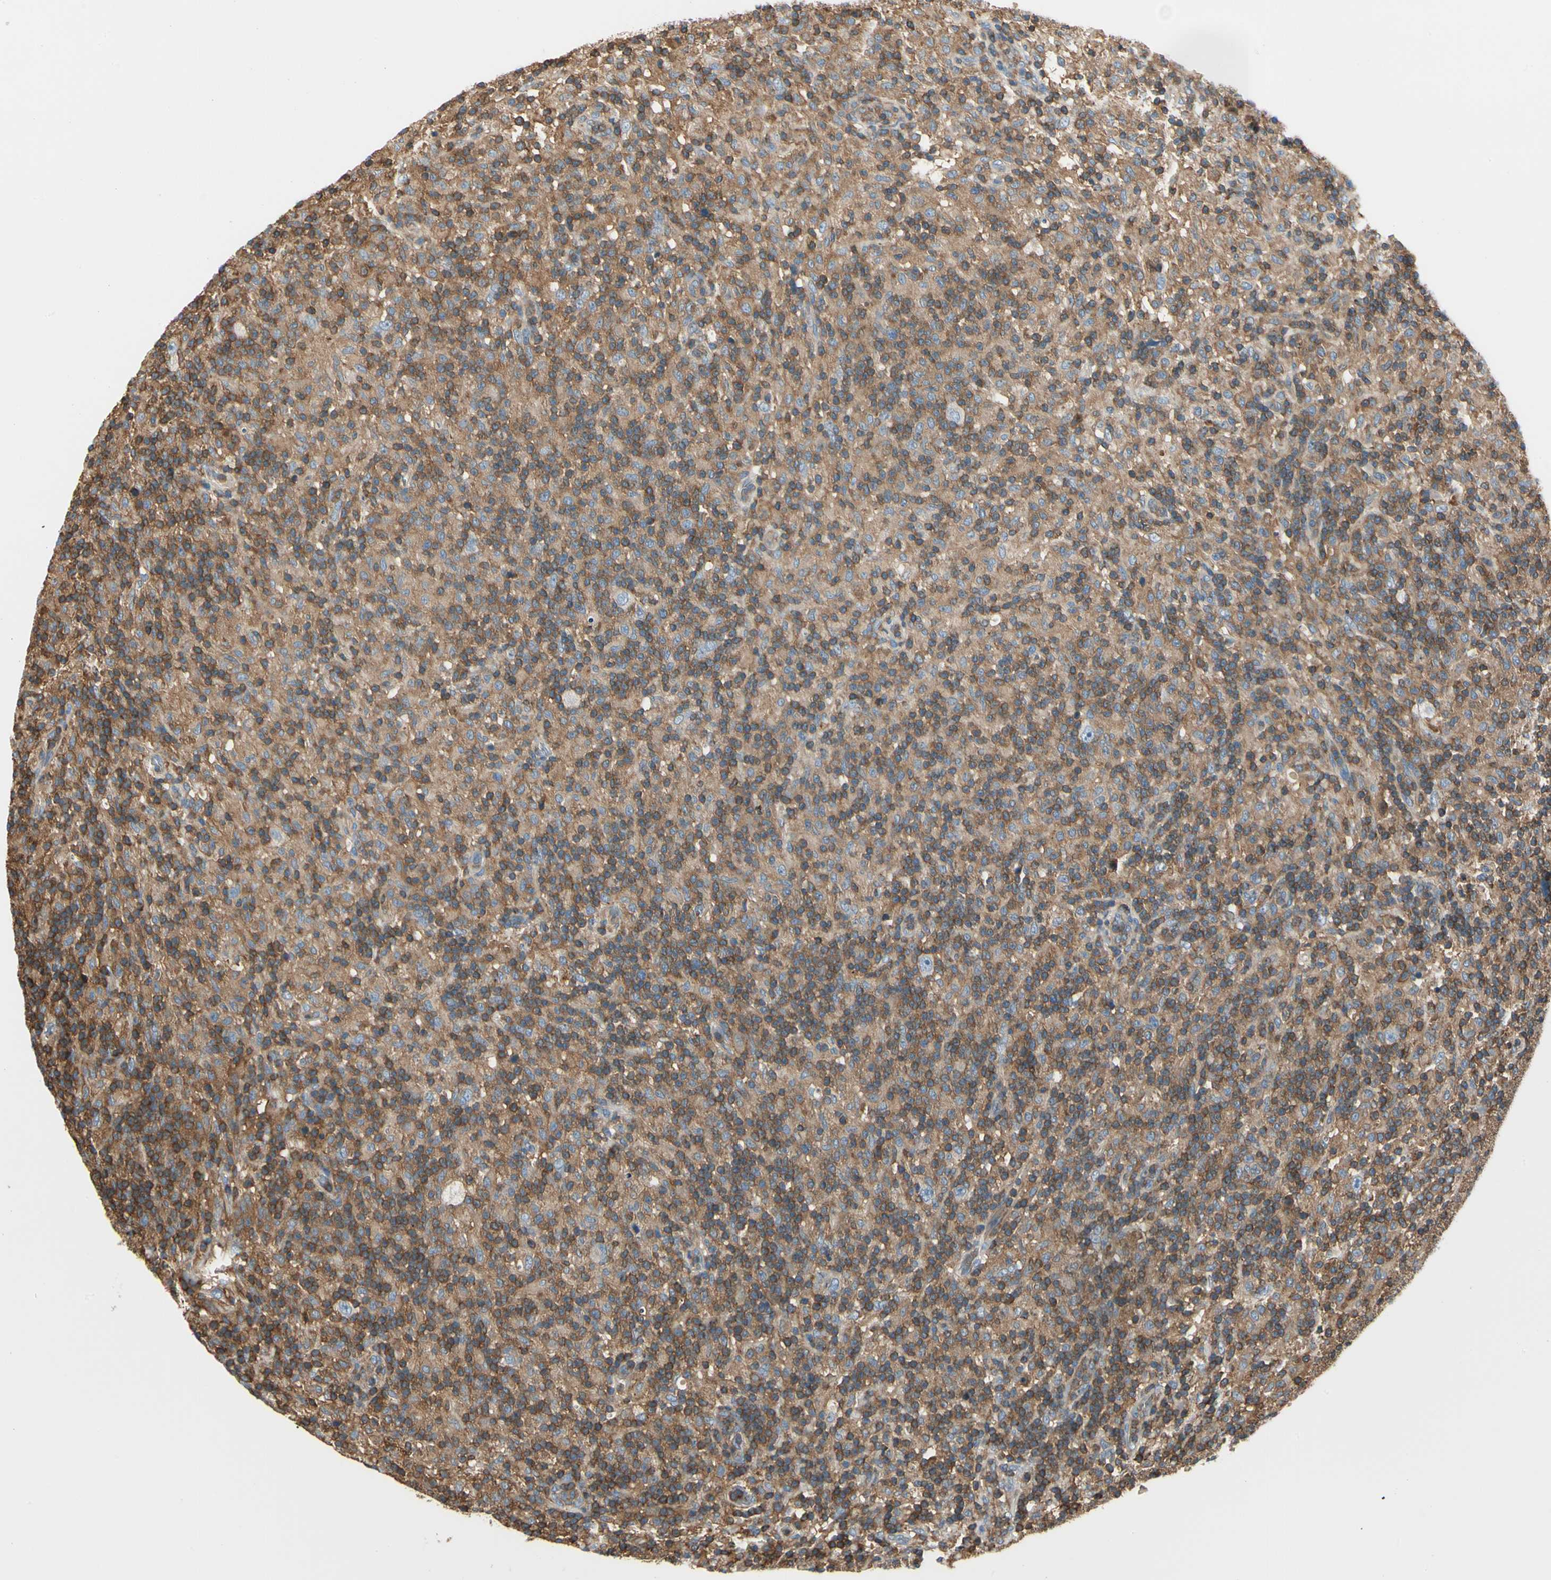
{"staining": {"intensity": "negative", "quantity": "none", "location": "none"}, "tissue": "lymphoma", "cell_type": "Tumor cells", "image_type": "cancer", "snomed": [{"axis": "morphology", "description": "Hodgkin's disease, NOS"}, {"axis": "topography", "description": "Lymph node"}], "caption": "Immunohistochemistry (IHC) of Hodgkin's disease shows no positivity in tumor cells. (DAB (3,3'-diaminobenzidine) immunohistochemistry (IHC), high magnification).", "gene": "CAPZA2", "patient": {"sex": "male", "age": 70}}